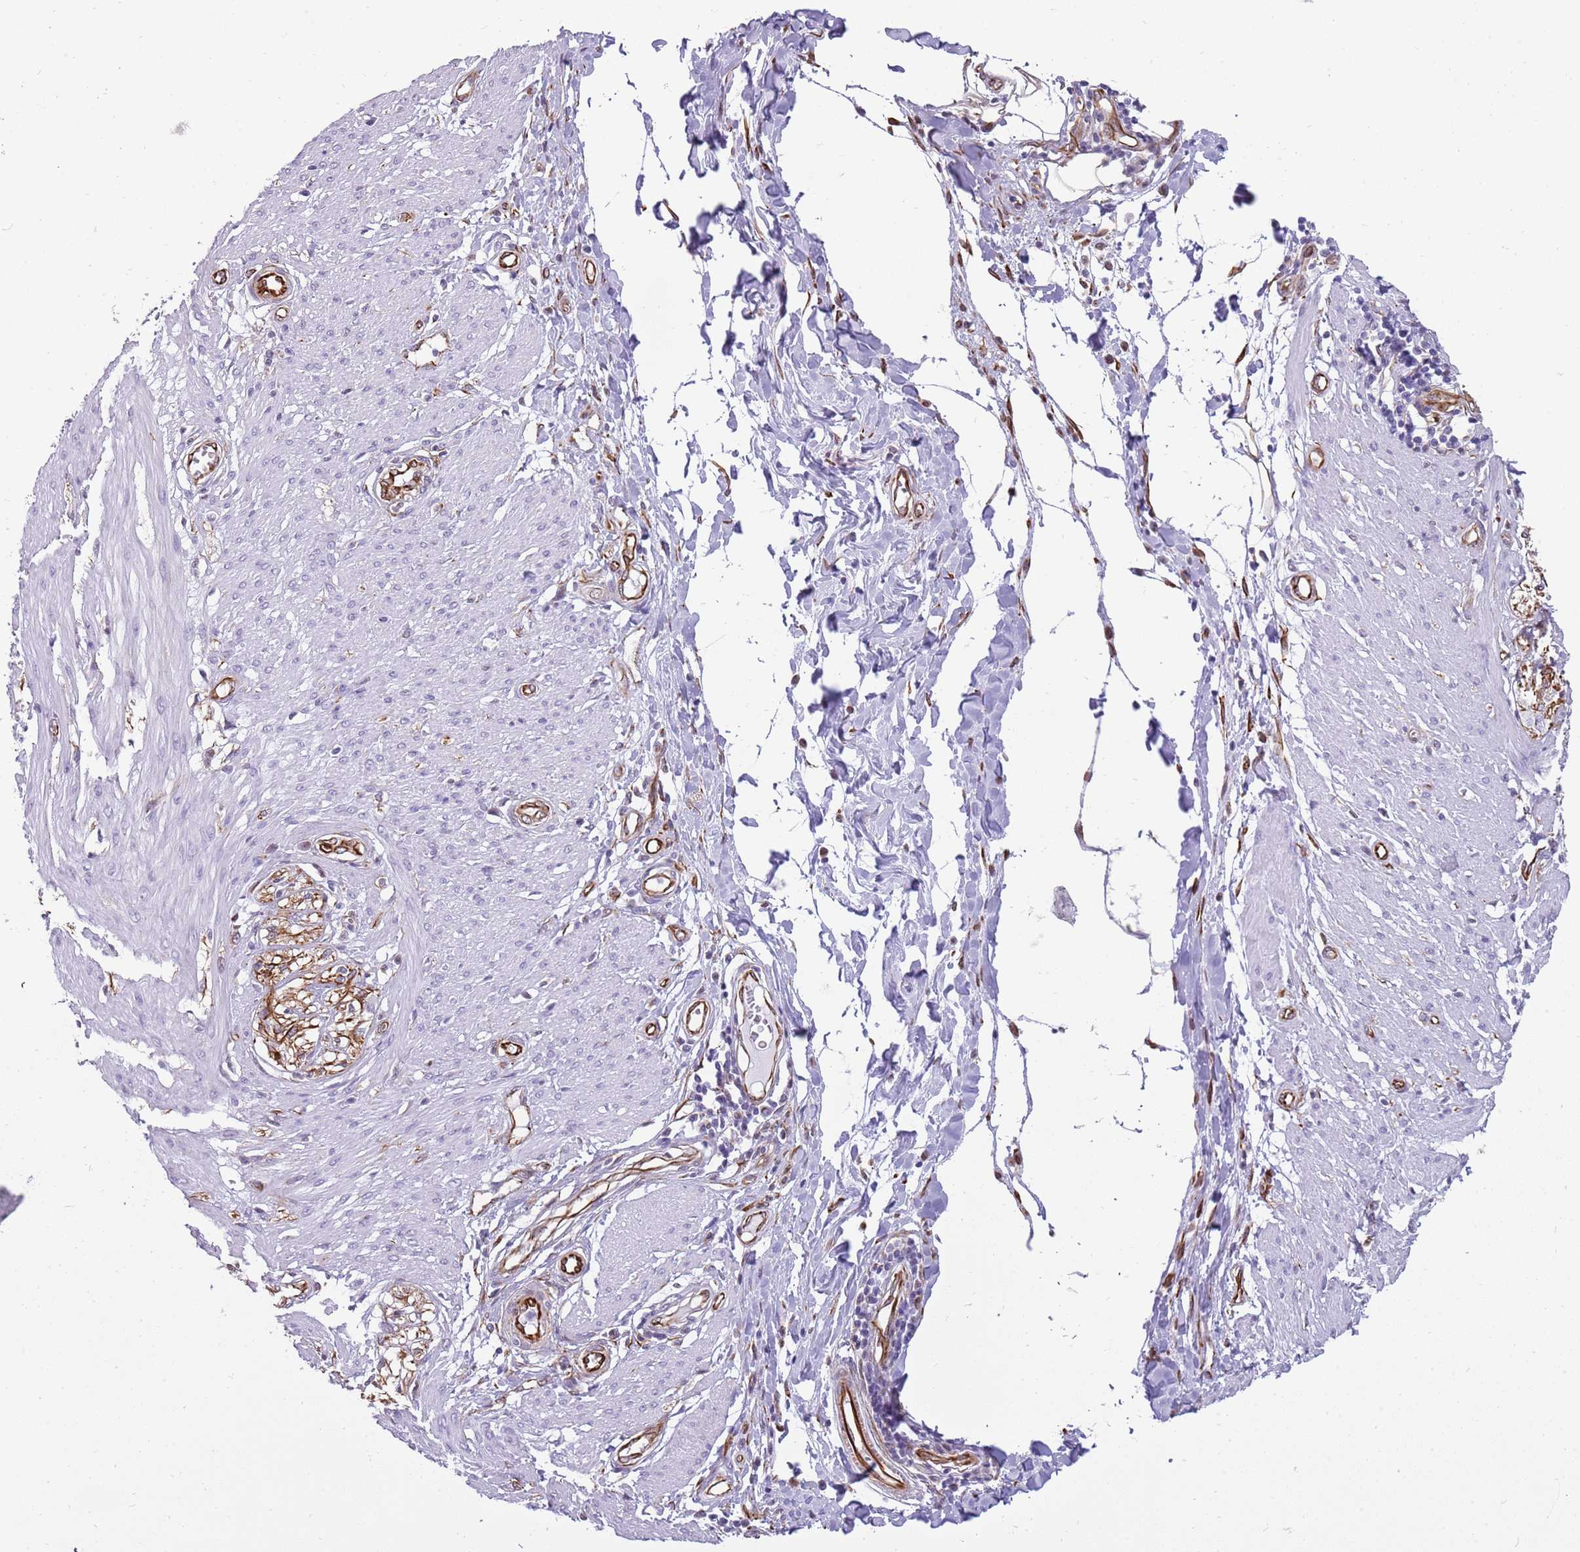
{"staining": {"intensity": "negative", "quantity": "none", "location": "none"}, "tissue": "smooth muscle", "cell_type": "Smooth muscle cells", "image_type": "normal", "snomed": [{"axis": "morphology", "description": "Normal tissue, NOS"}, {"axis": "morphology", "description": "Adenocarcinoma, NOS"}, {"axis": "topography", "description": "Colon"}, {"axis": "topography", "description": "Peripheral nerve tissue"}], "caption": "Smooth muscle cells show no significant positivity in normal smooth muscle. The staining was performed using DAB to visualize the protein expression in brown, while the nuclei were stained in blue with hematoxylin (Magnification: 20x).", "gene": "ENSG00000271254", "patient": {"sex": "male", "age": 14}}